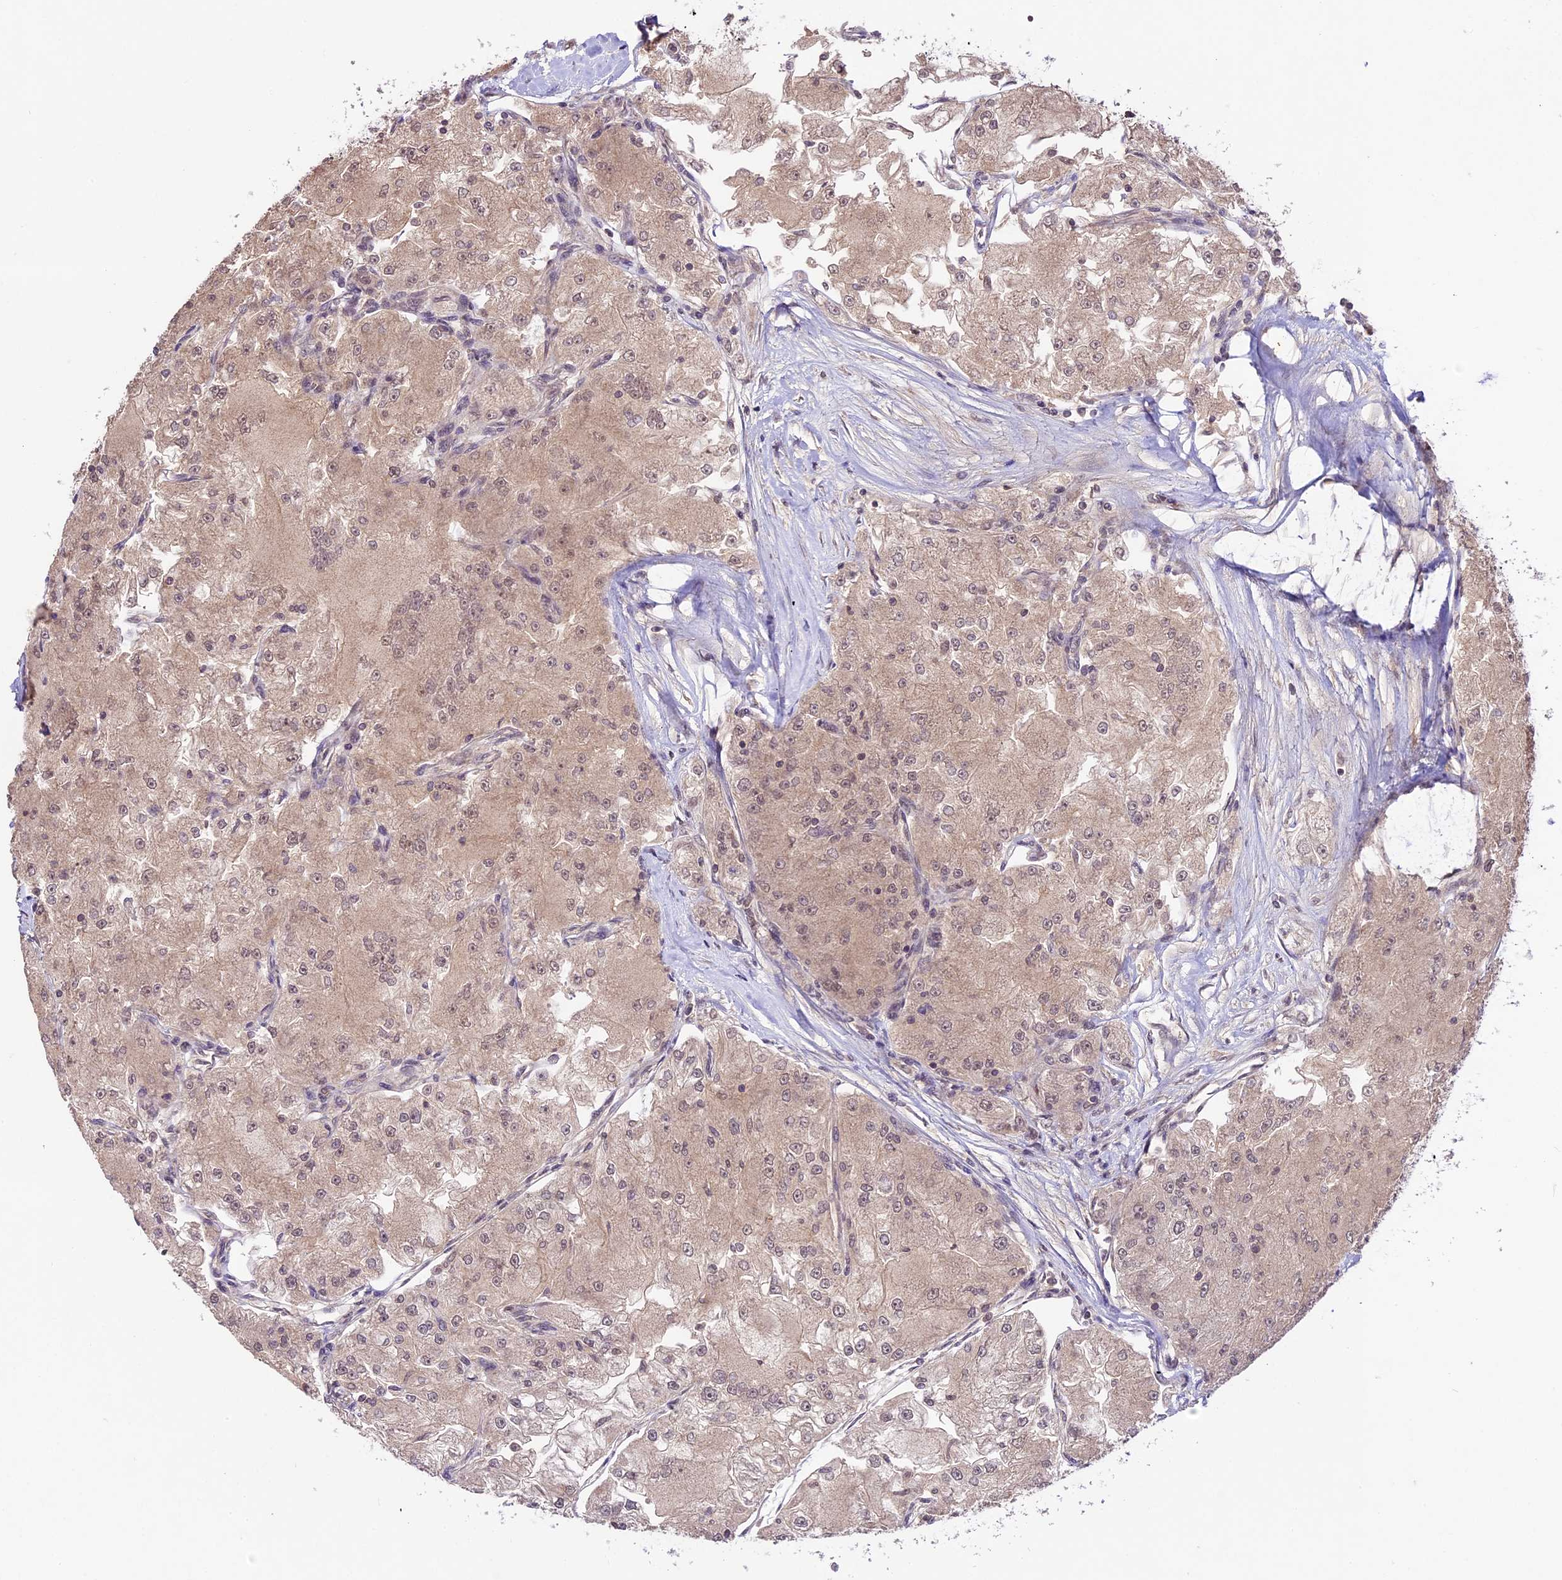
{"staining": {"intensity": "weak", "quantity": "25%-75%", "location": "cytoplasmic/membranous,nuclear"}, "tissue": "renal cancer", "cell_type": "Tumor cells", "image_type": "cancer", "snomed": [{"axis": "morphology", "description": "Adenocarcinoma, NOS"}, {"axis": "topography", "description": "Kidney"}], "caption": "Brown immunohistochemical staining in human adenocarcinoma (renal) reveals weak cytoplasmic/membranous and nuclear expression in about 25%-75% of tumor cells.", "gene": "ATP10A", "patient": {"sex": "female", "age": 72}}